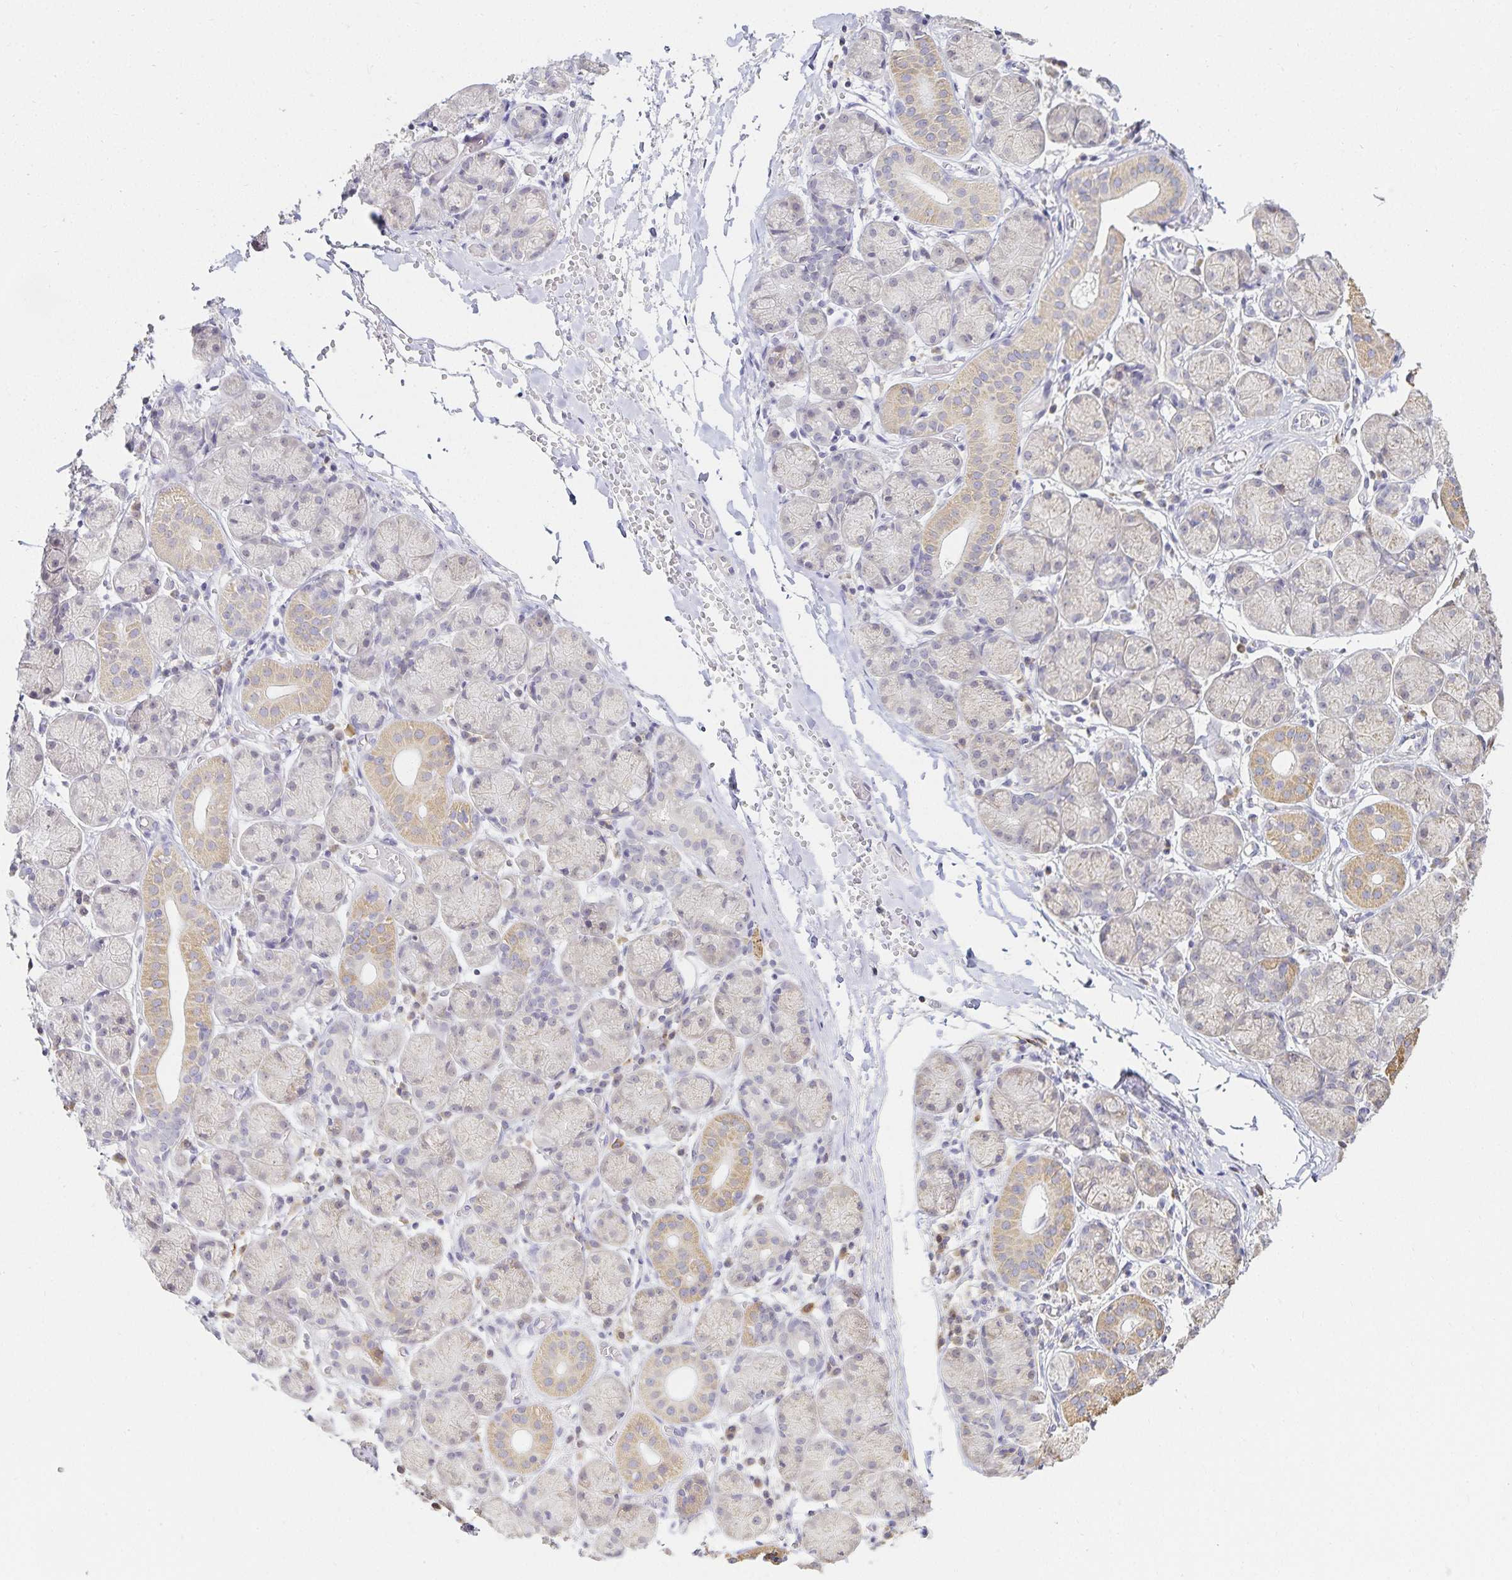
{"staining": {"intensity": "moderate", "quantity": "<25%", "location": "cytoplasmic/membranous"}, "tissue": "salivary gland", "cell_type": "Glandular cells", "image_type": "normal", "snomed": [{"axis": "morphology", "description": "Normal tissue, NOS"}, {"axis": "topography", "description": "Salivary gland"}], "caption": "Approximately <25% of glandular cells in benign salivary gland exhibit moderate cytoplasmic/membranous protein positivity as visualized by brown immunohistochemical staining.", "gene": "GP2", "patient": {"sex": "female", "age": 24}}